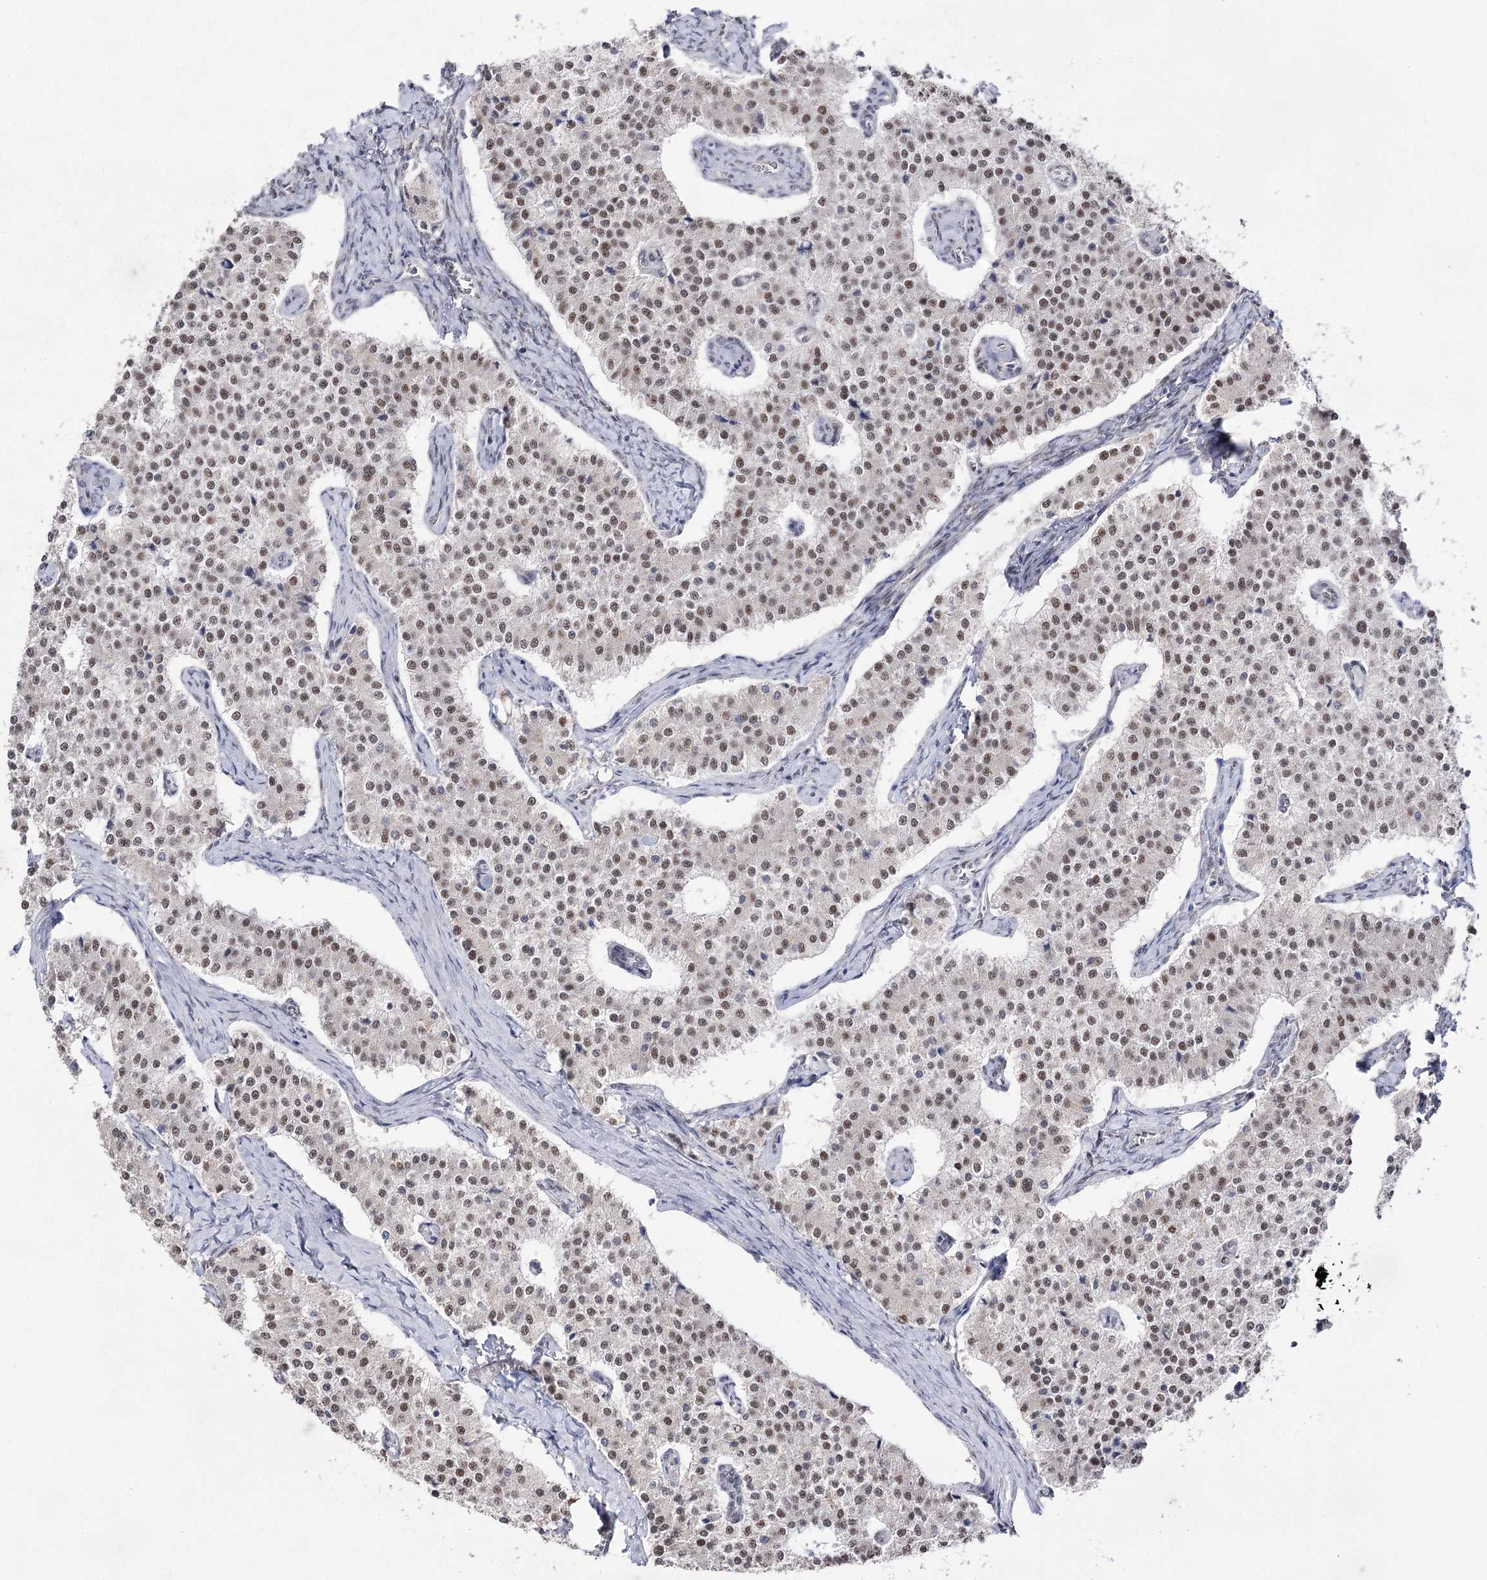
{"staining": {"intensity": "moderate", "quantity": ">75%", "location": "nuclear"}, "tissue": "carcinoid", "cell_type": "Tumor cells", "image_type": "cancer", "snomed": [{"axis": "morphology", "description": "Carcinoid, malignant, NOS"}, {"axis": "topography", "description": "Colon"}], "caption": "Tumor cells display moderate nuclear positivity in about >75% of cells in carcinoid (malignant).", "gene": "VGLL4", "patient": {"sex": "female", "age": 52}}